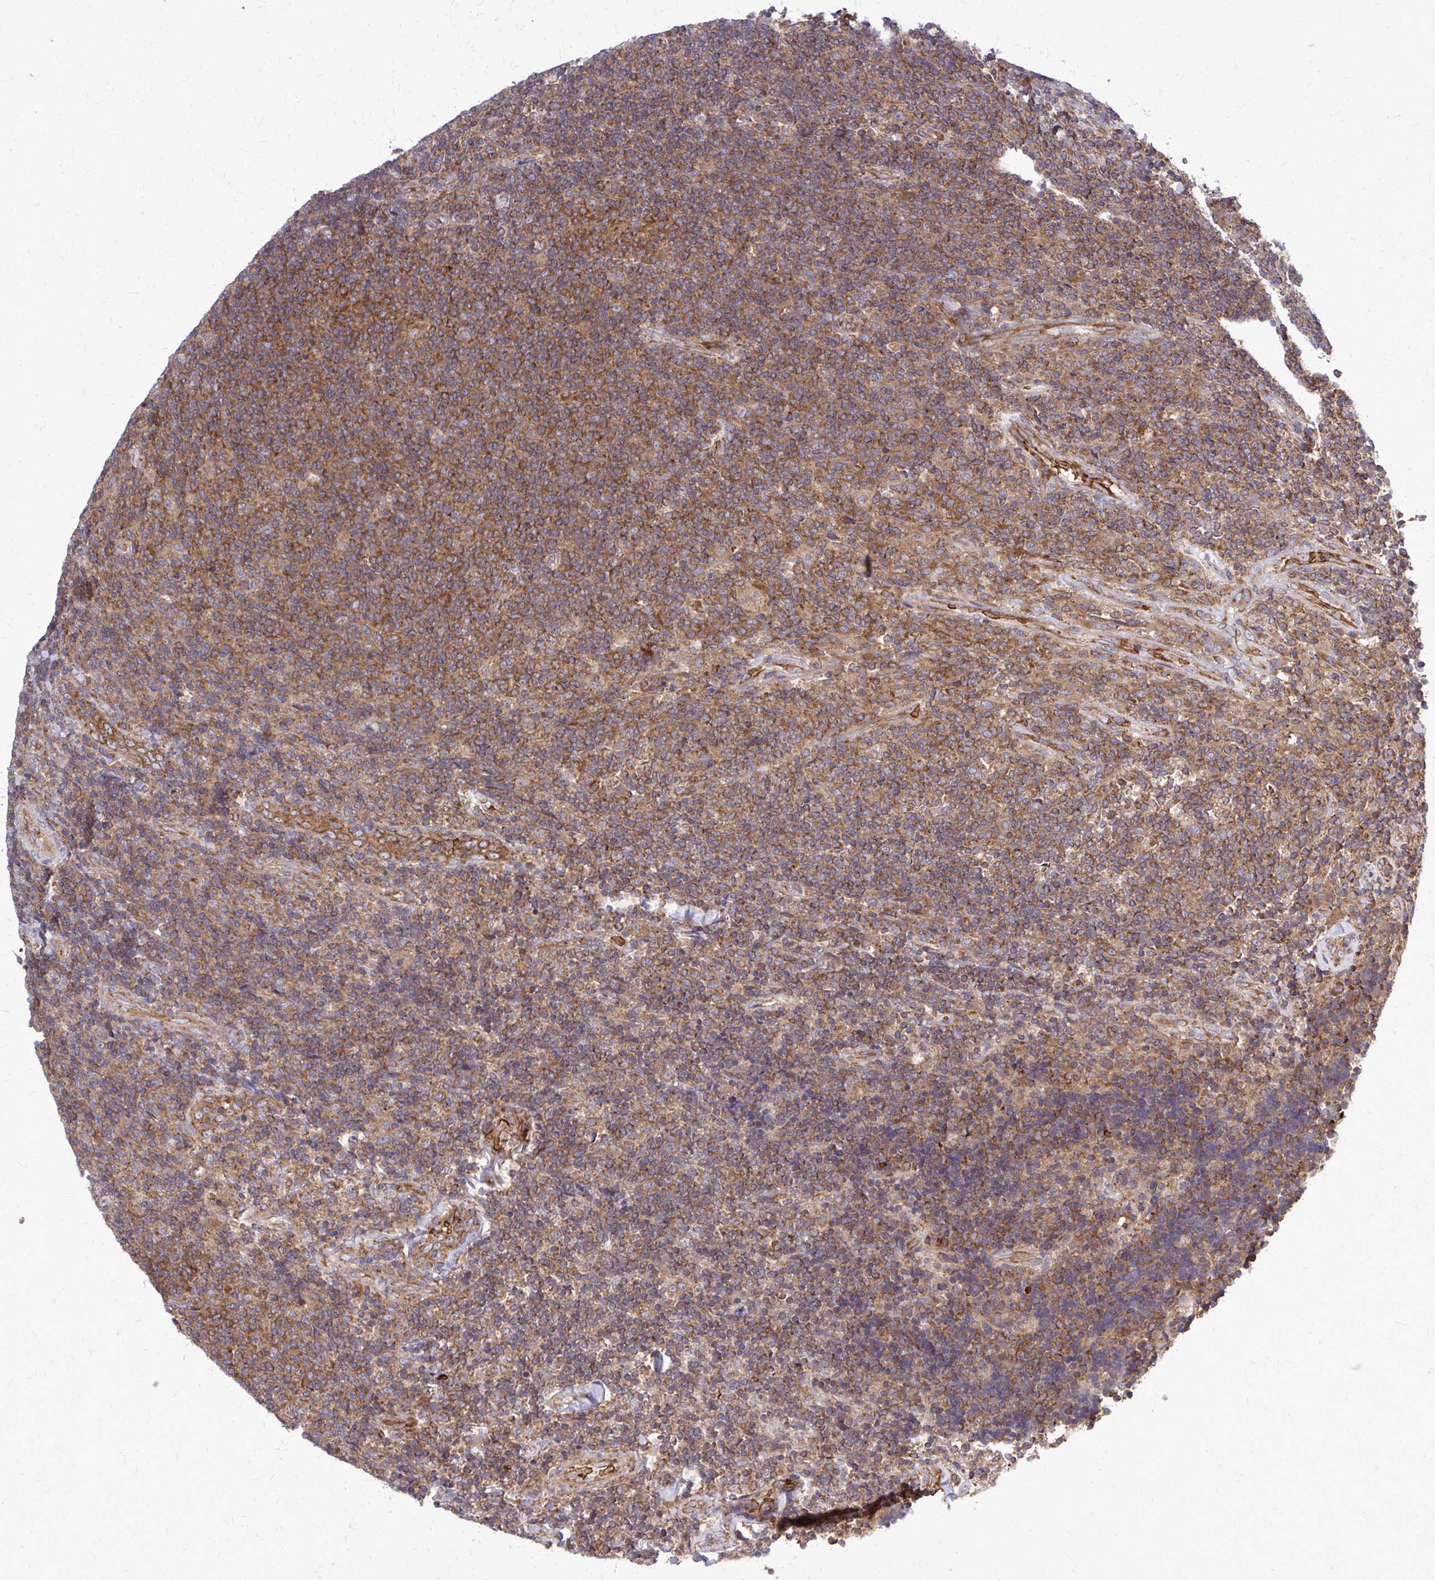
{"staining": {"intensity": "moderate", "quantity": ">75%", "location": "cytoplasmic/membranous"}, "tissue": "lymphoma", "cell_type": "Tumor cells", "image_type": "cancer", "snomed": [{"axis": "morphology", "description": "Malignant lymphoma, non-Hodgkin's type, Low grade"}, {"axis": "topography", "description": "Lymph node"}], "caption": "Approximately >75% of tumor cells in lymphoma reveal moderate cytoplasmic/membranous protein positivity as visualized by brown immunohistochemical staining.", "gene": "PDK4", "patient": {"sex": "male", "age": 52}}